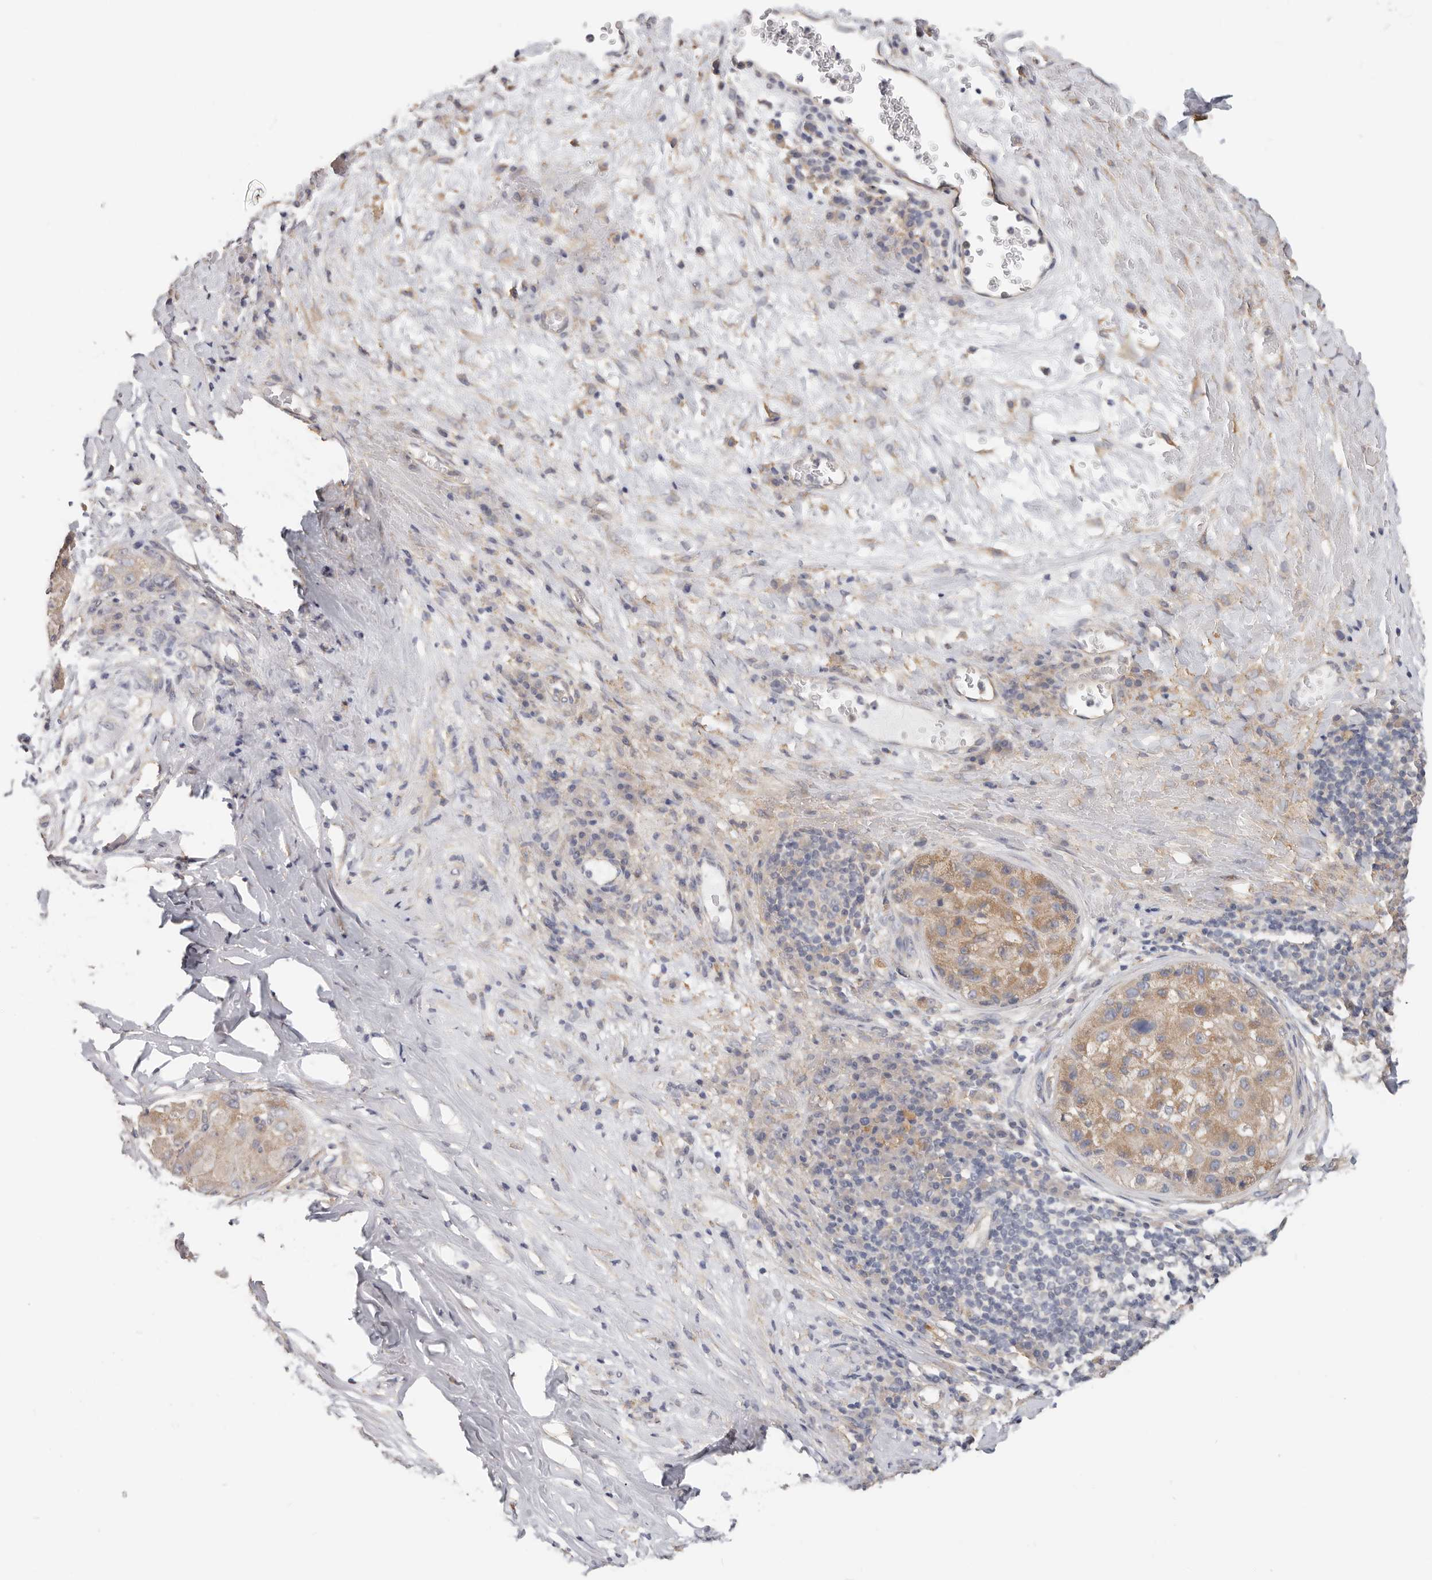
{"staining": {"intensity": "moderate", "quantity": "25%-75%", "location": "cytoplasmic/membranous"}, "tissue": "liver cancer", "cell_type": "Tumor cells", "image_type": "cancer", "snomed": [{"axis": "morphology", "description": "Carcinoma, Hepatocellular, NOS"}, {"axis": "topography", "description": "Liver"}], "caption": "Human hepatocellular carcinoma (liver) stained for a protein (brown) reveals moderate cytoplasmic/membranous positive staining in approximately 25%-75% of tumor cells.", "gene": "AFDN", "patient": {"sex": "male", "age": 80}}